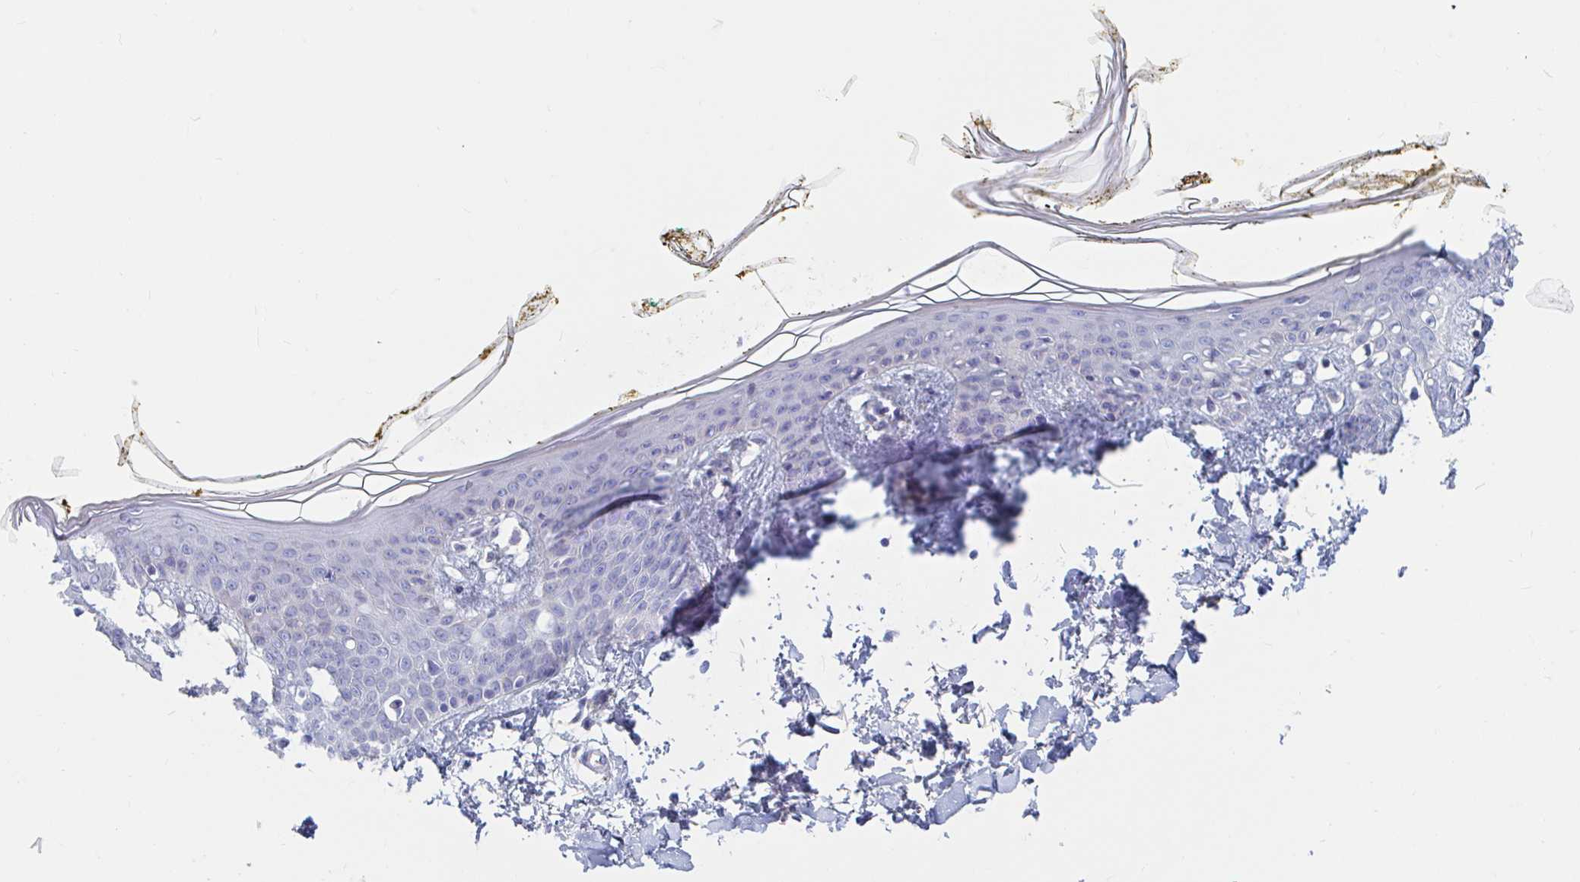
{"staining": {"intensity": "negative", "quantity": "none", "location": "none"}, "tissue": "skin", "cell_type": "Fibroblasts", "image_type": "normal", "snomed": [{"axis": "morphology", "description": "Normal tissue, NOS"}, {"axis": "topography", "description": "Skin"}], "caption": "Immunohistochemistry of normal skin shows no staining in fibroblasts.", "gene": "ZNHIT2", "patient": {"sex": "female", "age": 34}}